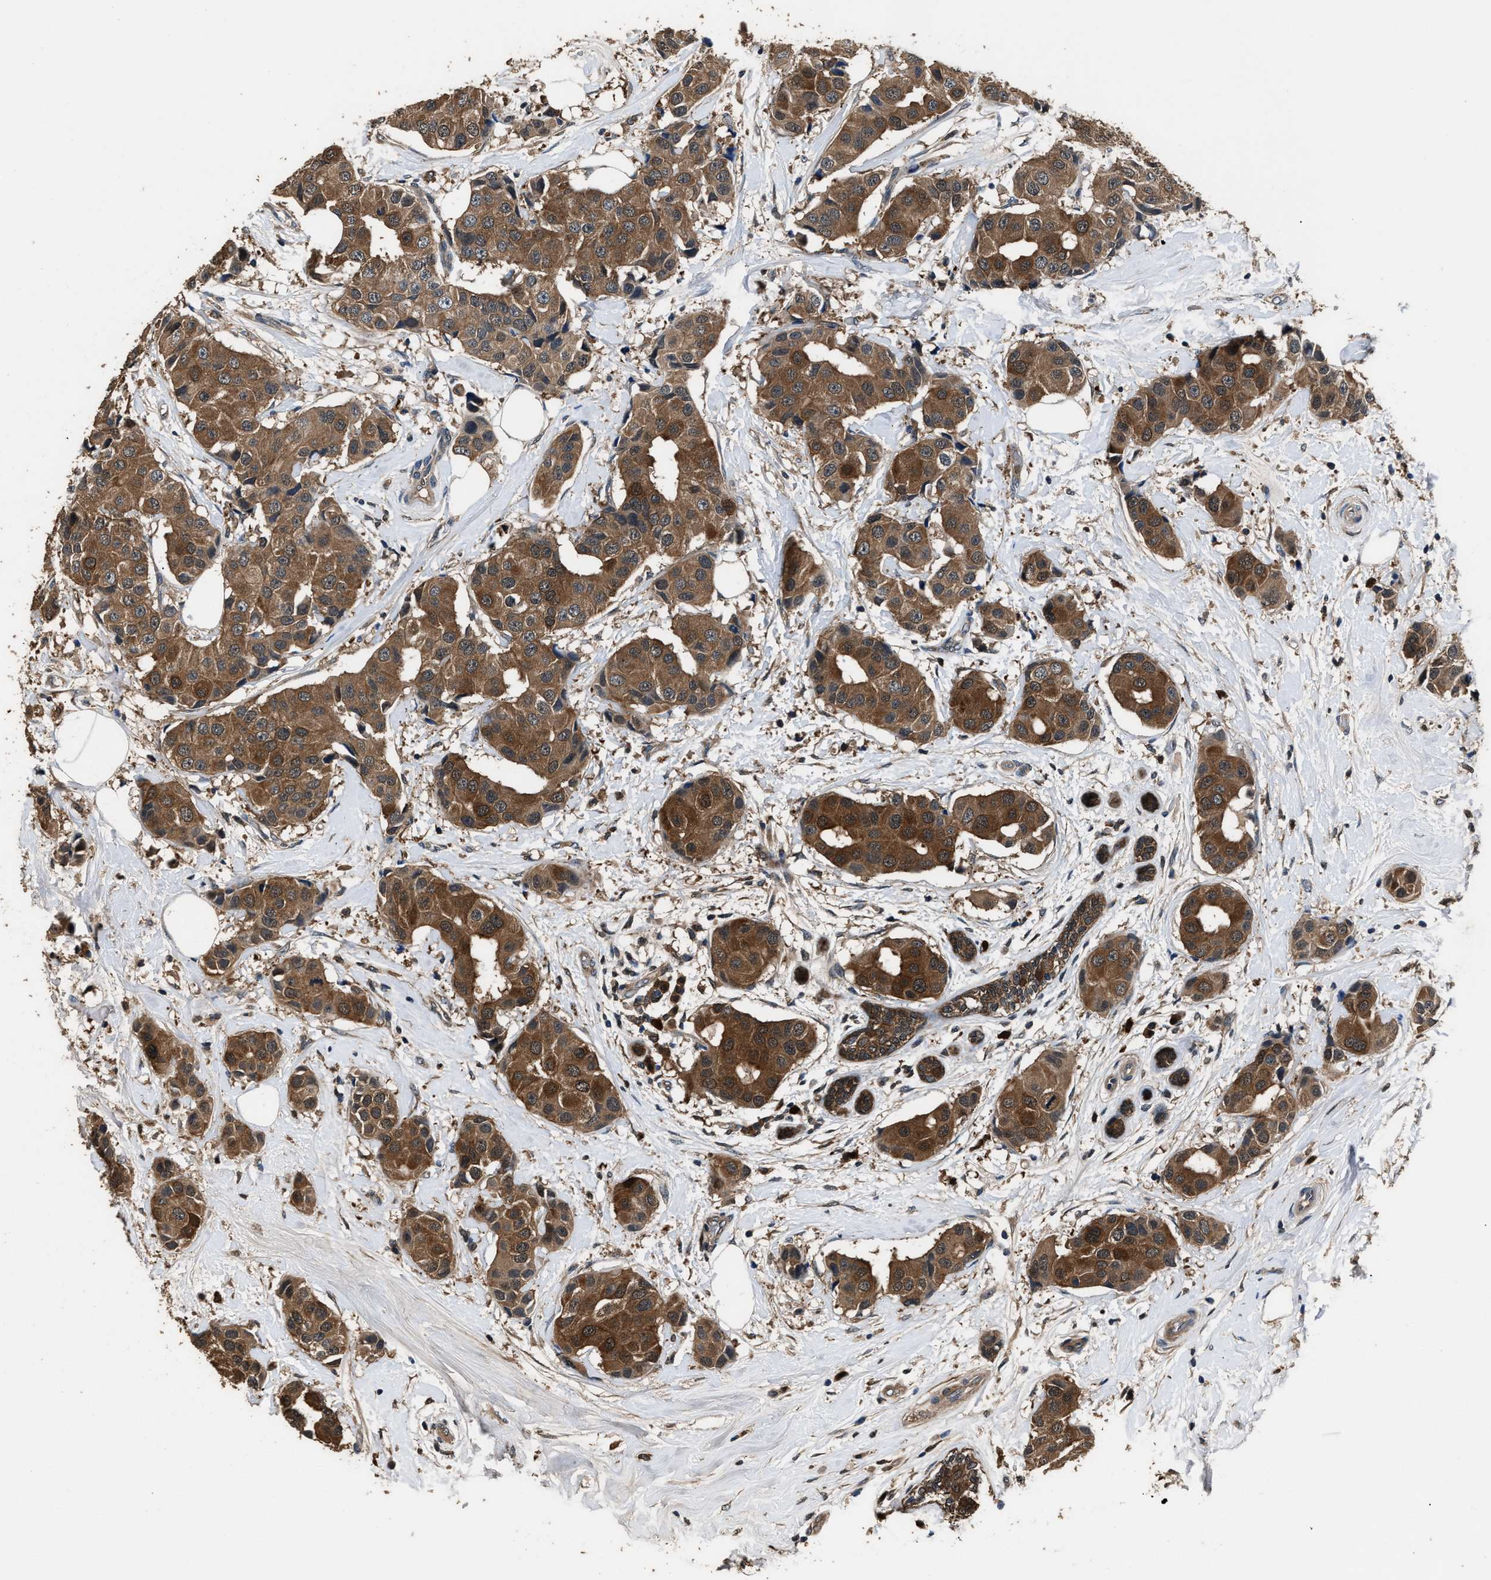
{"staining": {"intensity": "strong", "quantity": ">75%", "location": "cytoplasmic/membranous"}, "tissue": "breast cancer", "cell_type": "Tumor cells", "image_type": "cancer", "snomed": [{"axis": "morphology", "description": "Normal tissue, NOS"}, {"axis": "morphology", "description": "Duct carcinoma"}, {"axis": "topography", "description": "Breast"}], "caption": "Brown immunohistochemical staining in human breast cancer demonstrates strong cytoplasmic/membranous positivity in about >75% of tumor cells.", "gene": "GSTP1", "patient": {"sex": "female", "age": 39}}